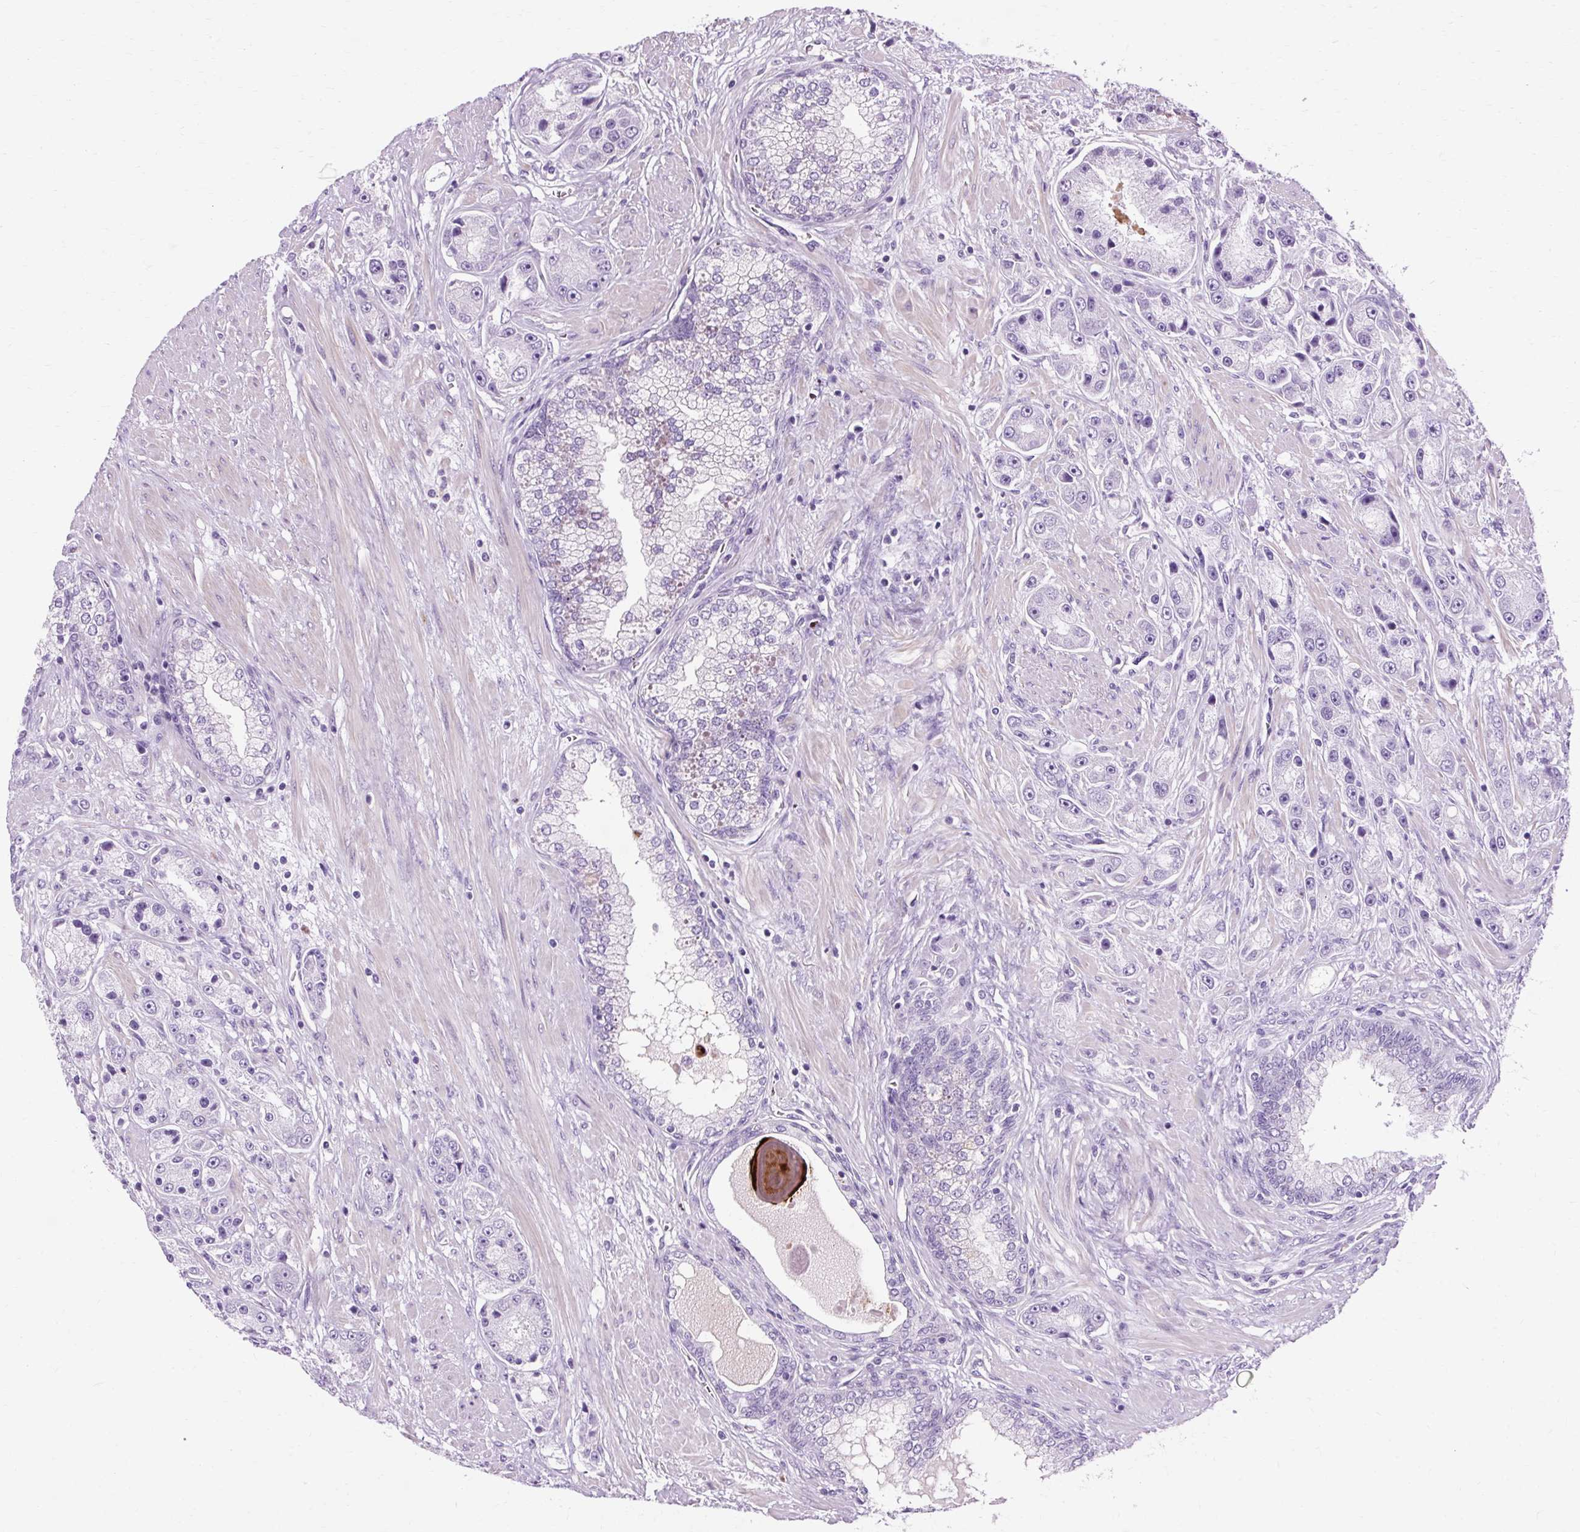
{"staining": {"intensity": "negative", "quantity": "none", "location": "none"}, "tissue": "prostate cancer", "cell_type": "Tumor cells", "image_type": "cancer", "snomed": [{"axis": "morphology", "description": "Adenocarcinoma, High grade"}, {"axis": "topography", "description": "Prostate"}], "caption": "There is no significant staining in tumor cells of prostate cancer (adenocarcinoma (high-grade)). (Immunohistochemistry, brightfield microscopy, high magnification).", "gene": "OOEP", "patient": {"sex": "male", "age": 67}}